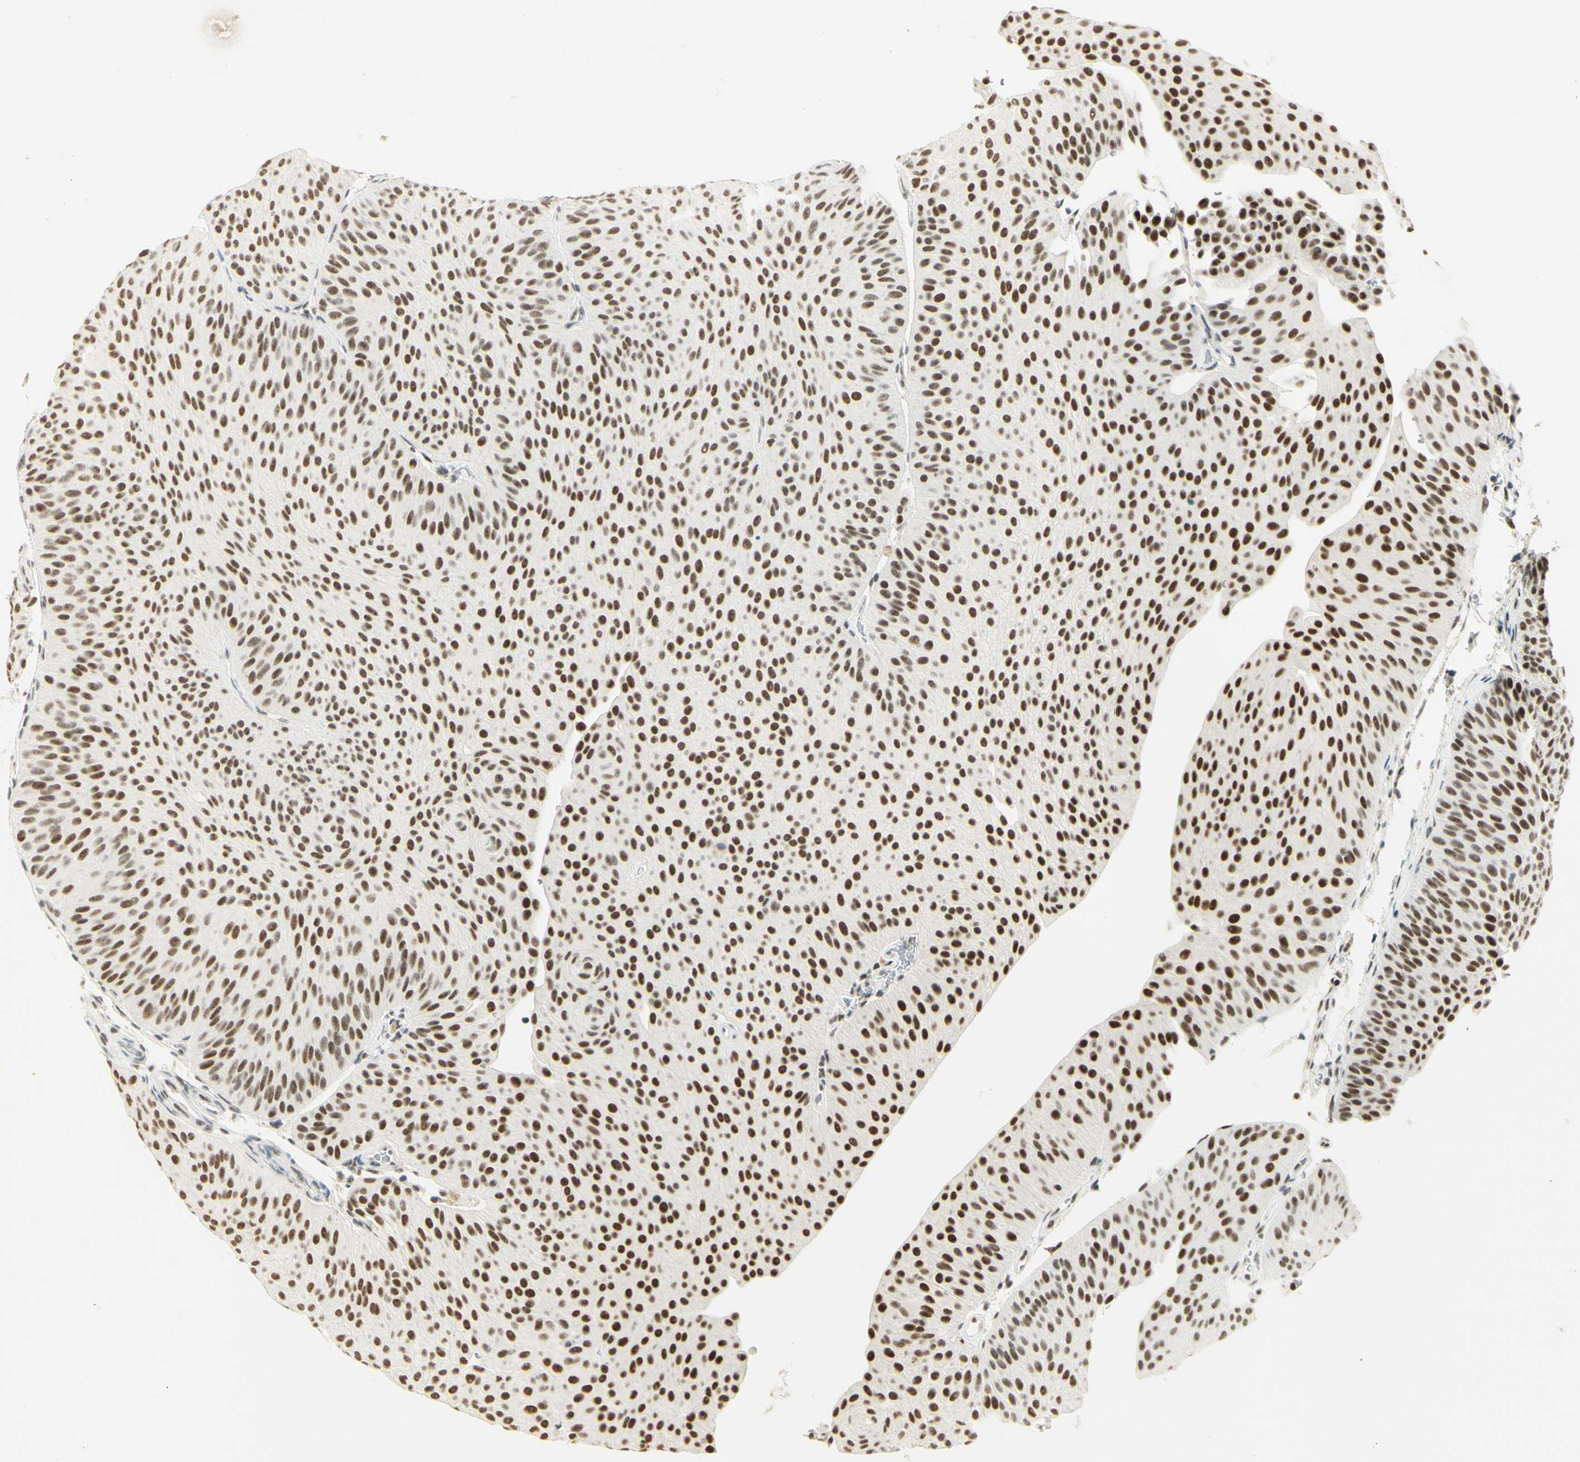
{"staining": {"intensity": "strong", "quantity": "25%-75%", "location": "nuclear"}, "tissue": "urothelial cancer", "cell_type": "Tumor cells", "image_type": "cancer", "snomed": [{"axis": "morphology", "description": "Urothelial carcinoma, Low grade"}, {"axis": "topography", "description": "Urinary bladder"}], "caption": "Tumor cells exhibit high levels of strong nuclear expression in about 25%-75% of cells in human low-grade urothelial carcinoma.", "gene": "PMS2", "patient": {"sex": "female", "age": 60}}